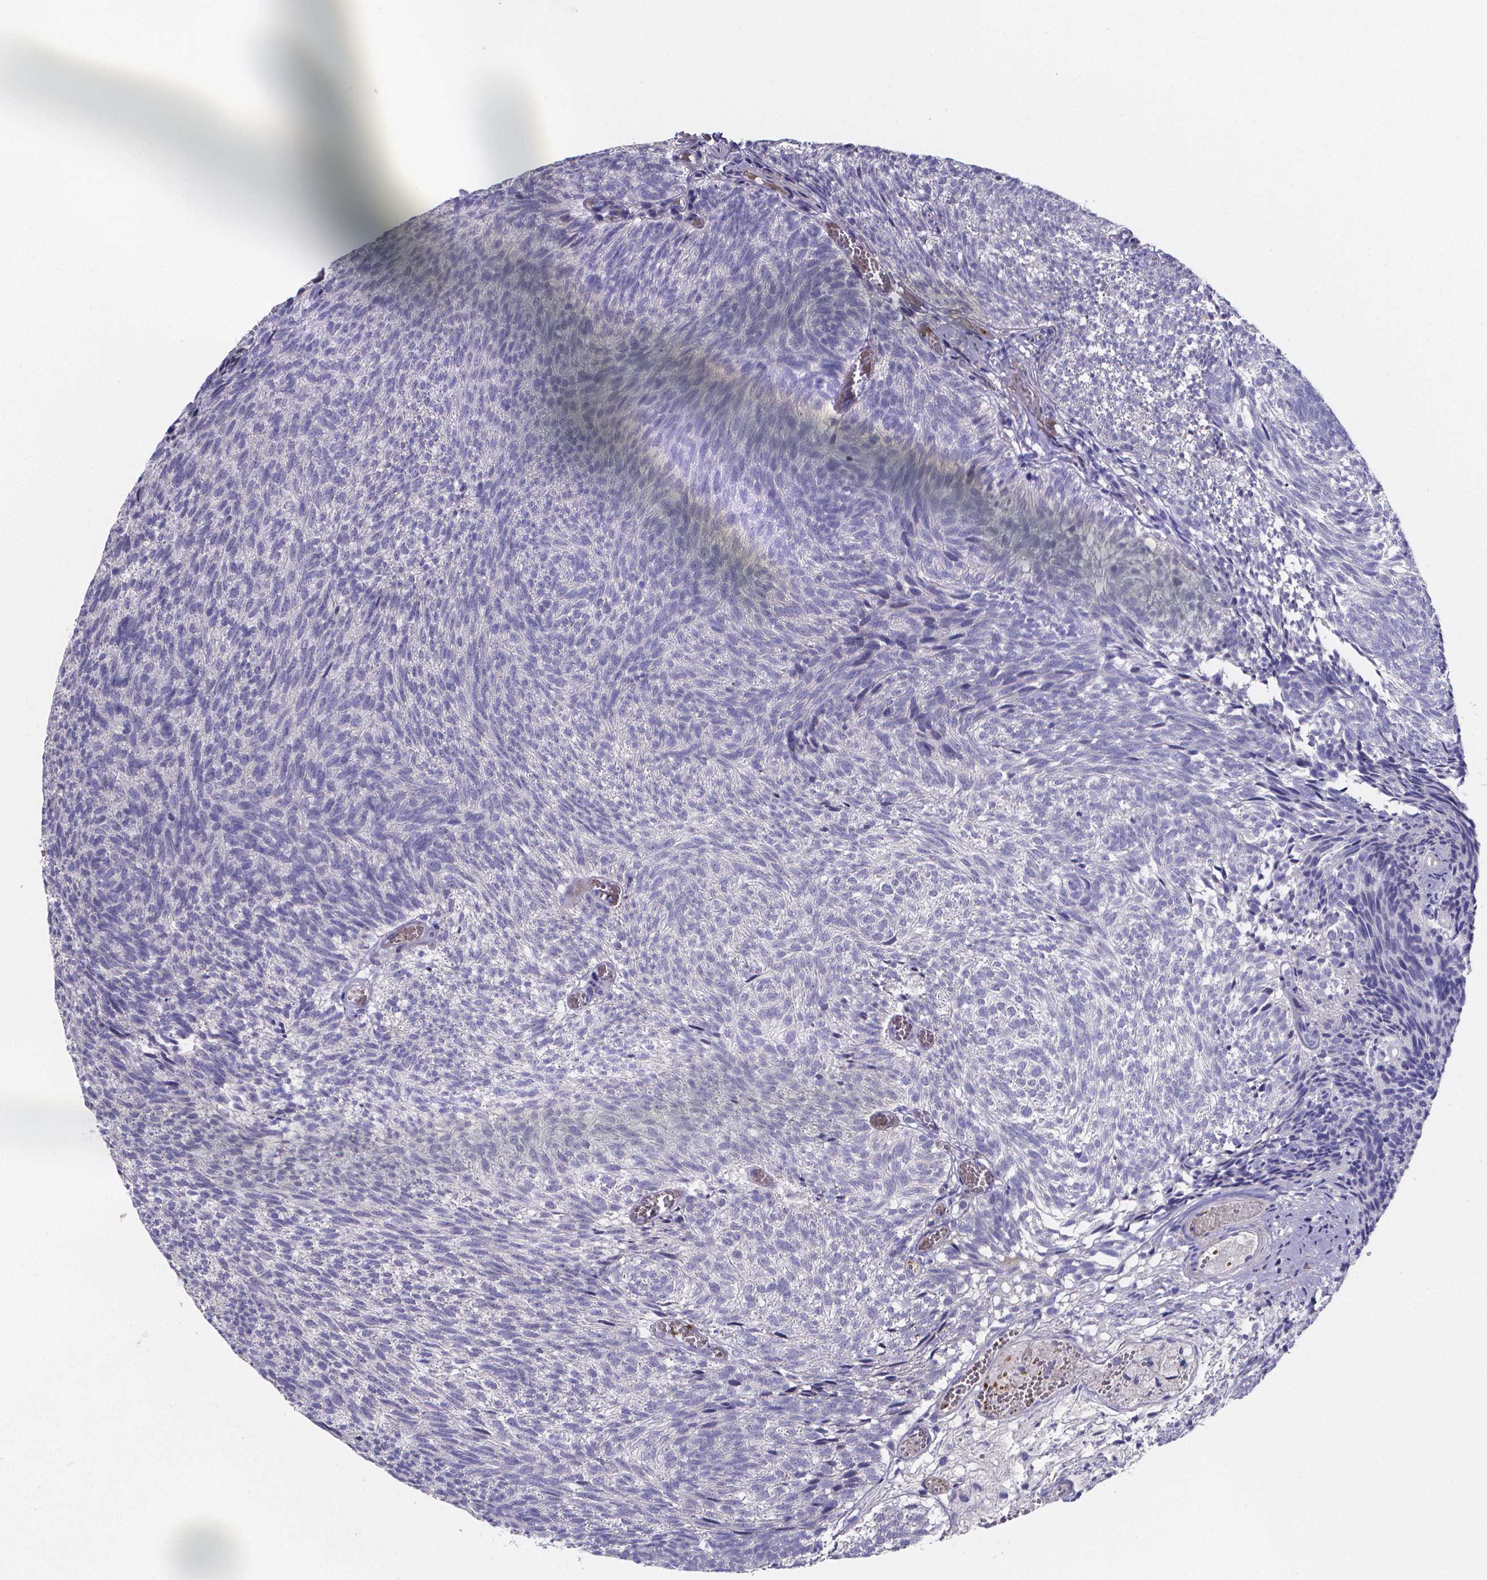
{"staining": {"intensity": "negative", "quantity": "none", "location": "none"}, "tissue": "urothelial cancer", "cell_type": "Tumor cells", "image_type": "cancer", "snomed": [{"axis": "morphology", "description": "Urothelial carcinoma, Low grade"}, {"axis": "topography", "description": "Urinary bladder"}], "caption": "Tumor cells are negative for brown protein staining in urothelial carcinoma (low-grade).", "gene": "GABRA3", "patient": {"sex": "male", "age": 77}}